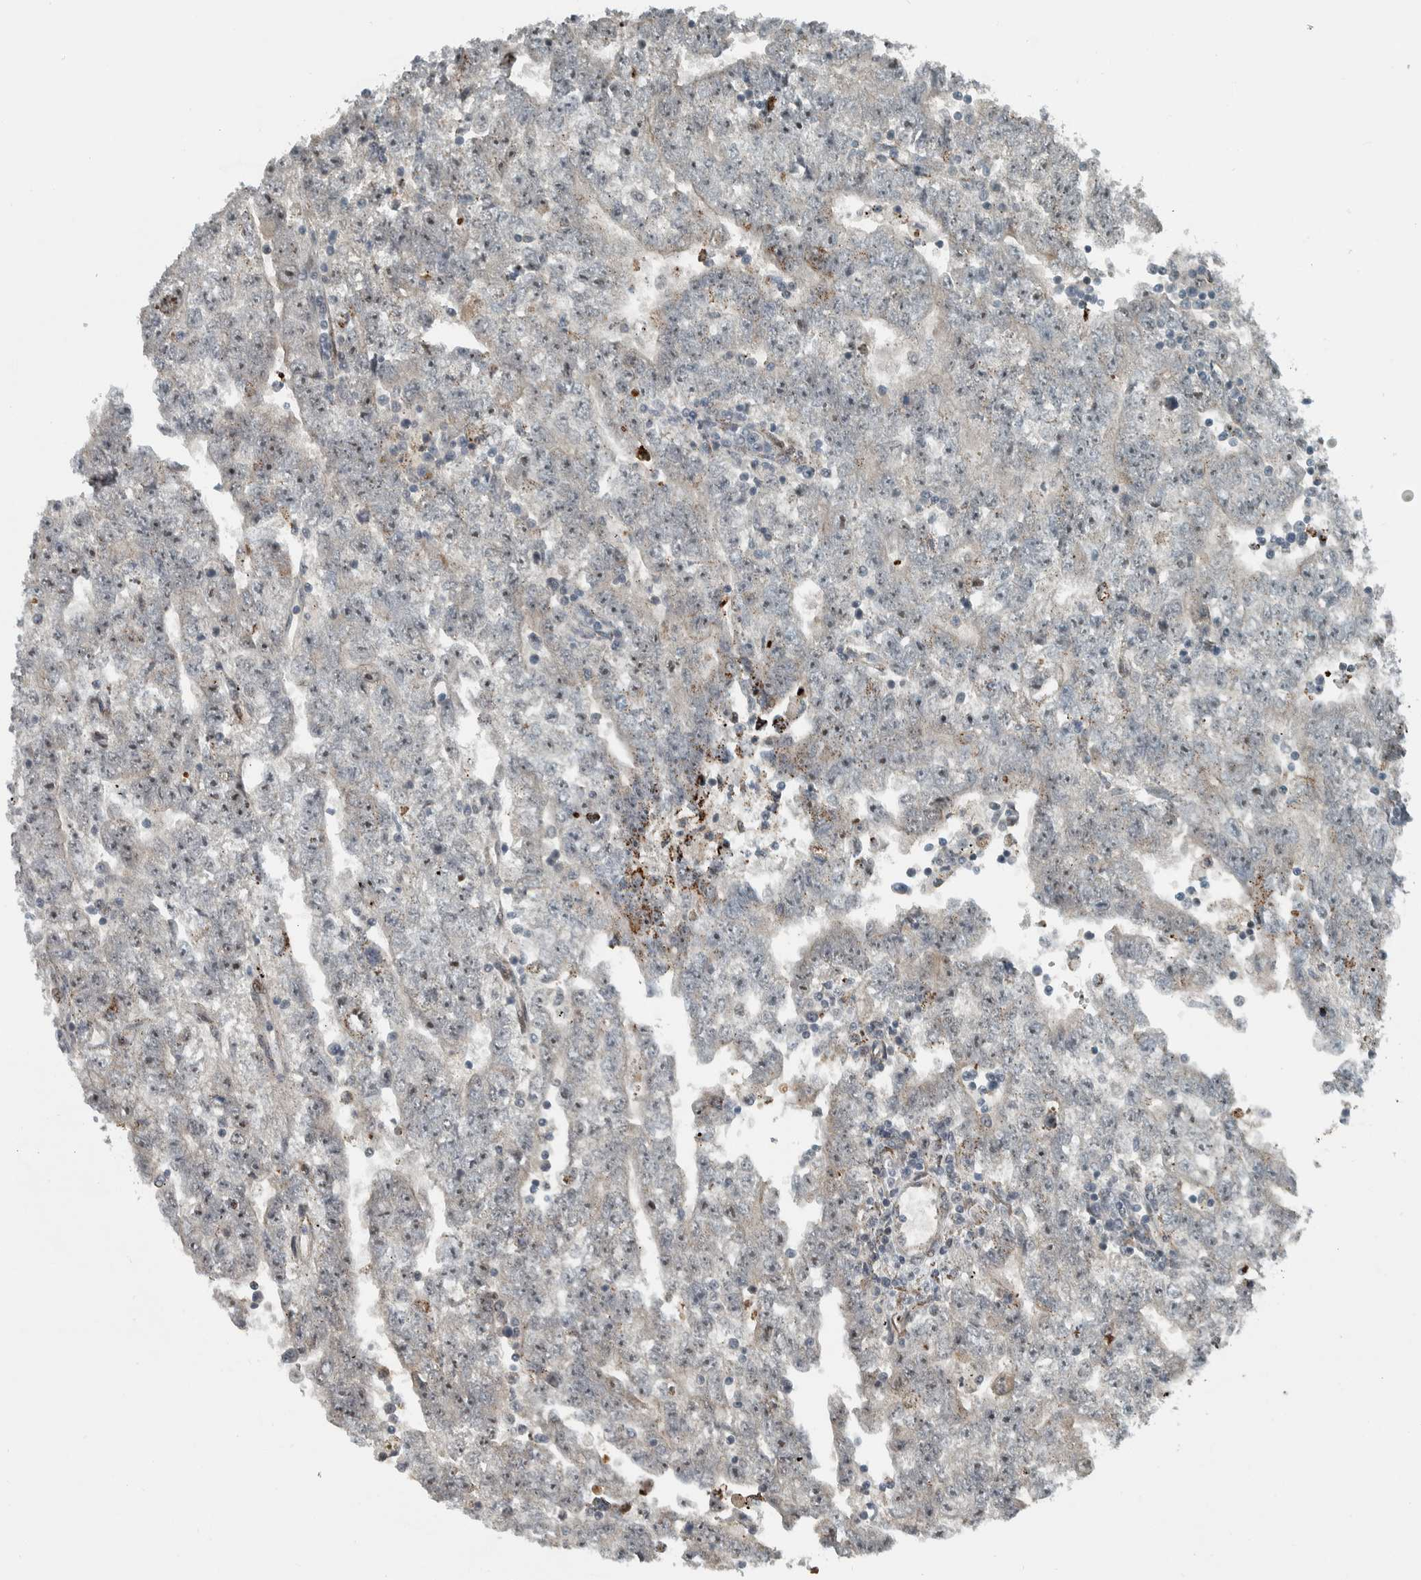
{"staining": {"intensity": "negative", "quantity": "none", "location": "none"}, "tissue": "testis cancer", "cell_type": "Tumor cells", "image_type": "cancer", "snomed": [{"axis": "morphology", "description": "Carcinoma, Embryonal, NOS"}, {"axis": "topography", "description": "Testis"}], "caption": "IHC of human embryonal carcinoma (testis) shows no staining in tumor cells.", "gene": "PPM1K", "patient": {"sex": "male", "age": 25}}